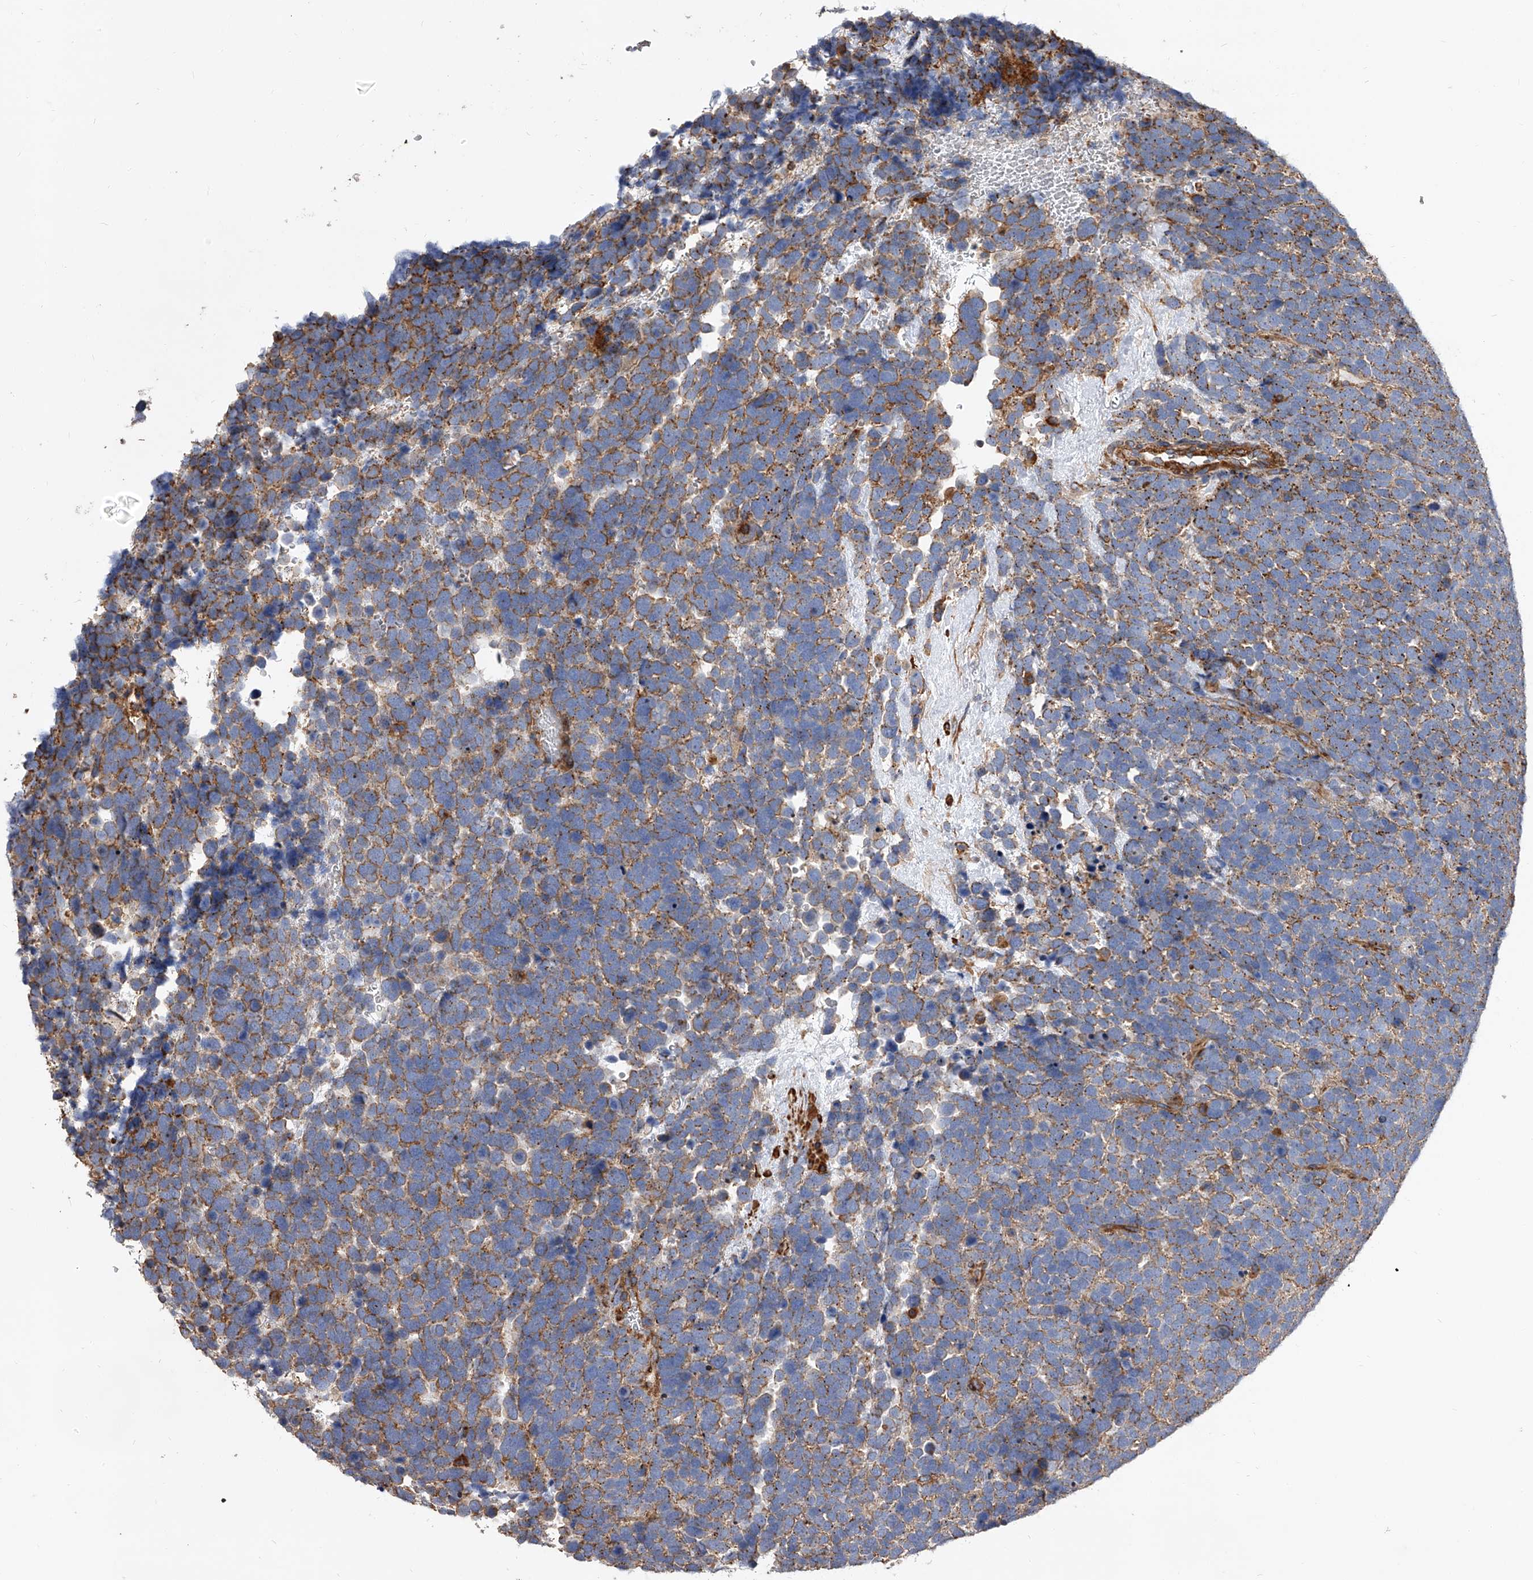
{"staining": {"intensity": "moderate", "quantity": ">75%", "location": "cytoplasmic/membranous"}, "tissue": "urothelial cancer", "cell_type": "Tumor cells", "image_type": "cancer", "snomed": [{"axis": "morphology", "description": "Urothelial carcinoma, High grade"}, {"axis": "topography", "description": "Urinary bladder"}], "caption": "This histopathology image displays immunohistochemistry staining of urothelial cancer, with medium moderate cytoplasmic/membranous expression in approximately >75% of tumor cells.", "gene": "PISD", "patient": {"sex": "female", "age": 82}}